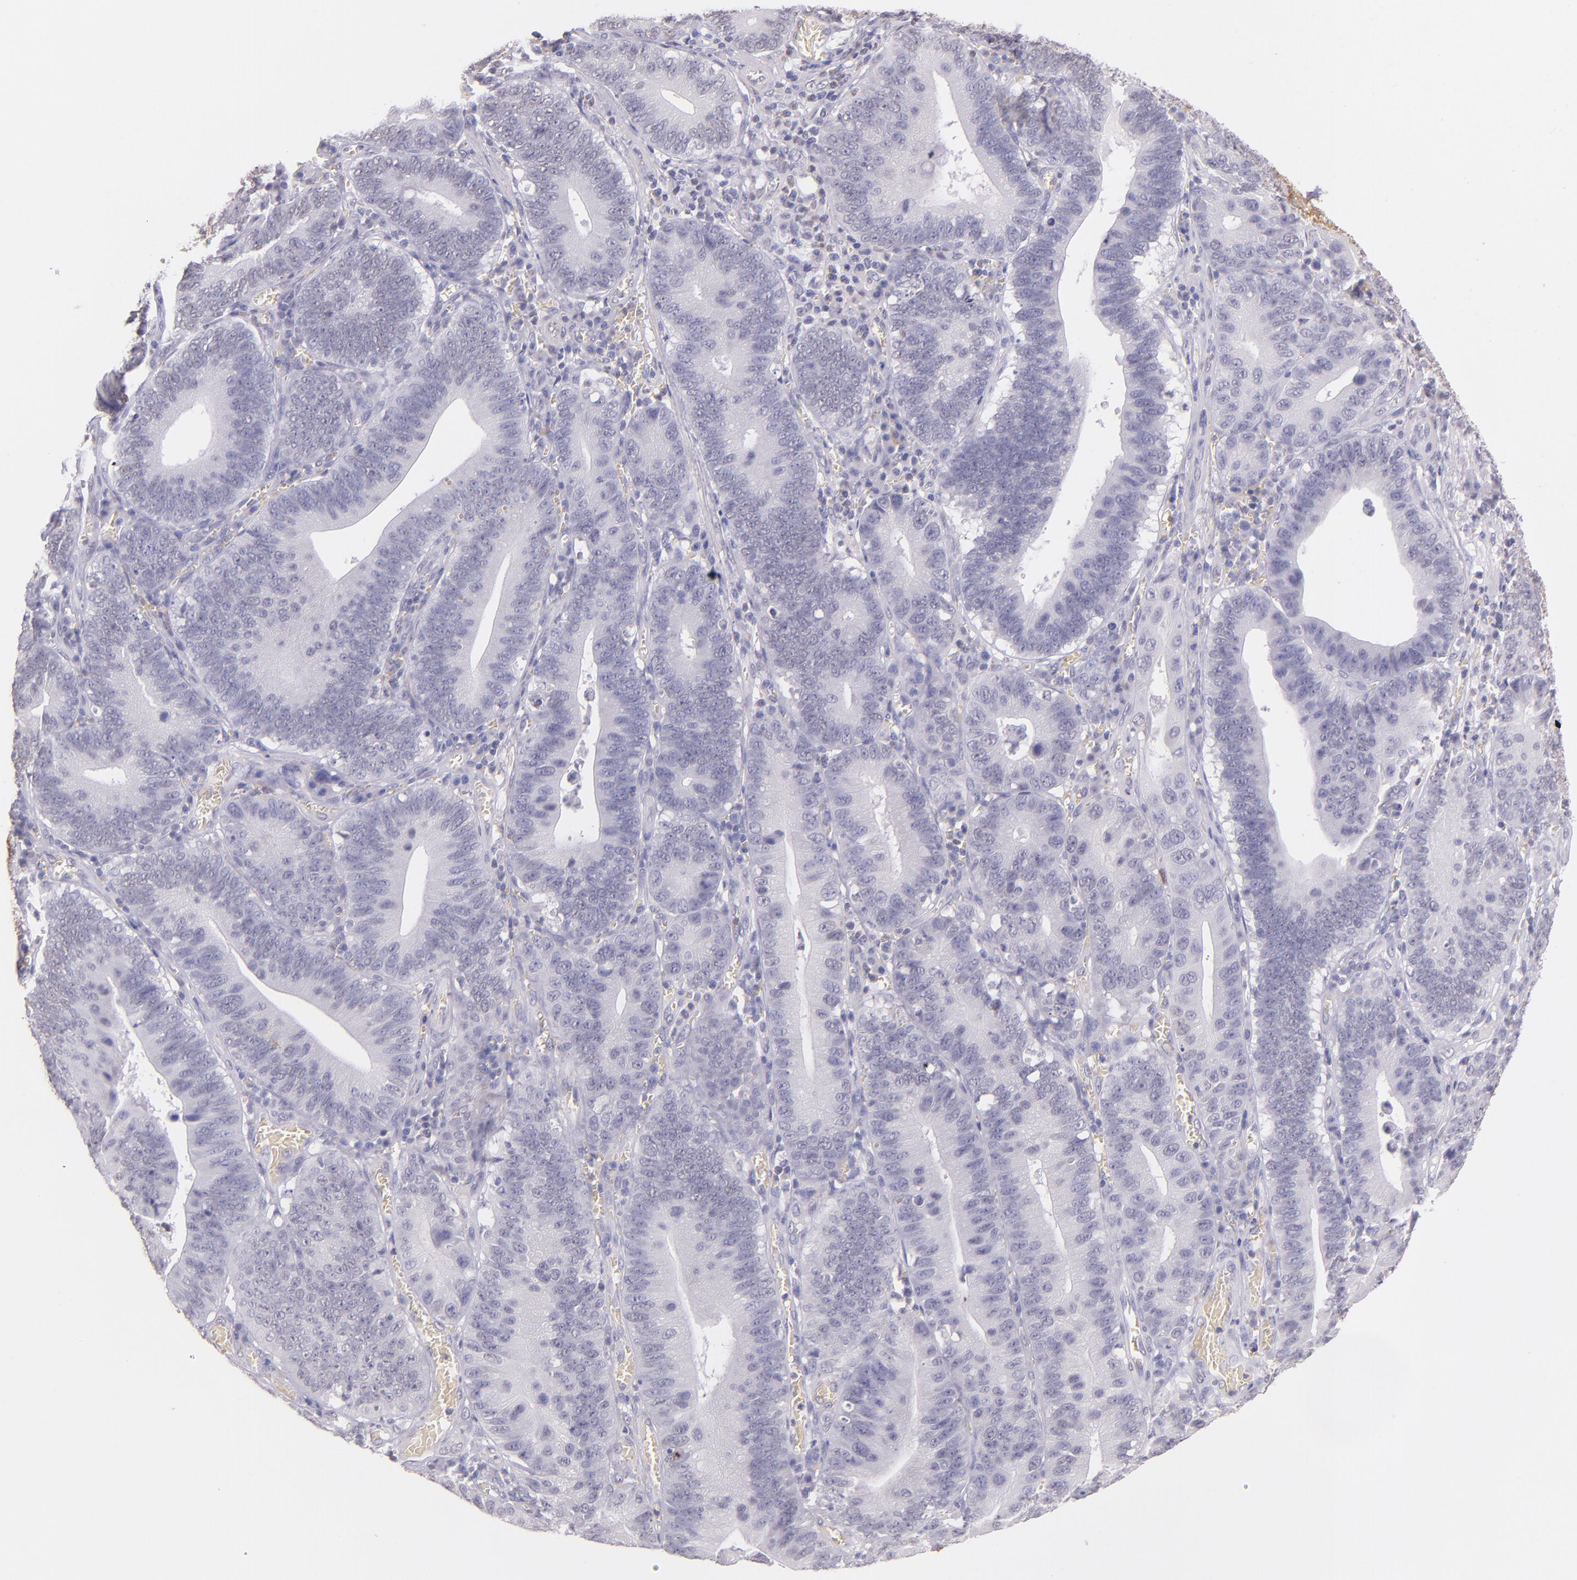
{"staining": {"intensity": "negative", "quantity": "none", "location": "none"}, "tissue": "stomach cancer", "cell_type": "Tumor cells", "image_type": "cancer", "snomed": [{"axis": "morphology", "description": "Adenocarcinoma, NOS"}, {"axis": "topography", "description": "Stomach"}, {"axis": "topography", "description": "Gastric cardia"}], "caption": "DAB immunohistochemical staining of stomach adenocarcinoma displays no significant expression in tumor cells.", "gene": "RTN1", "patient": {"sex": "male", "age": 59}}